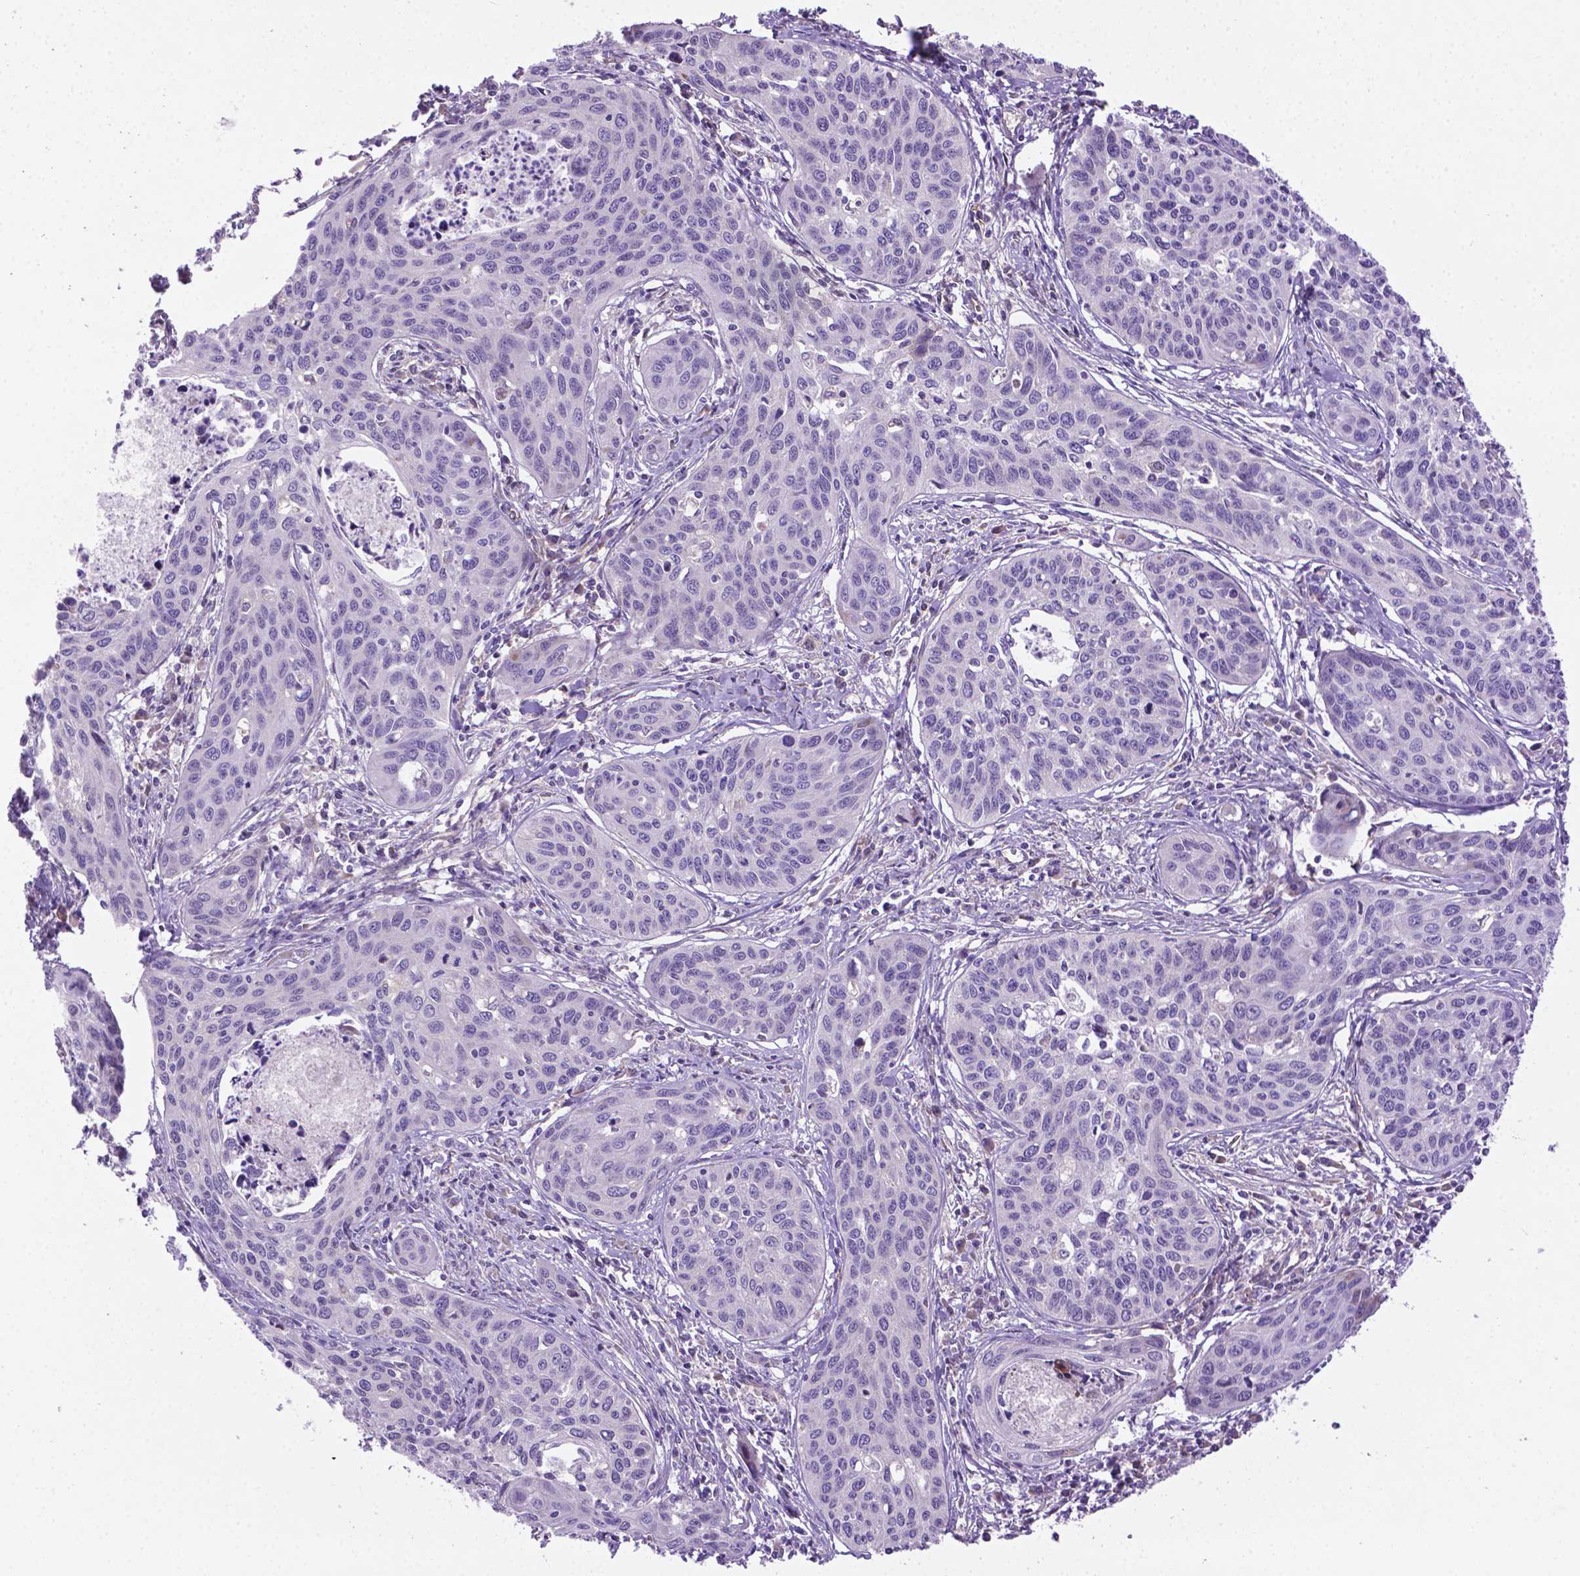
{"staining": {"intensity": "negative", "quantity": "none", "location": "none"}, "tissue": "cervical cancer", "cell_type": "Tumor cells", "image_type": "cancer", "snomed": [{"axis": "morphology", "description": "Squamous cell carcinoma, NOS"}, {"axis": "topography", "description": "Cervix"}], "caption": "Immunohistochemistry (IHC) image of cervical cancer (squamous cell carcinoma) stained for a protein (brown), which demonstrates no staining in tumor cells.", "gene": "CCER2", "patient": {"sex": "female", "age": 31}}